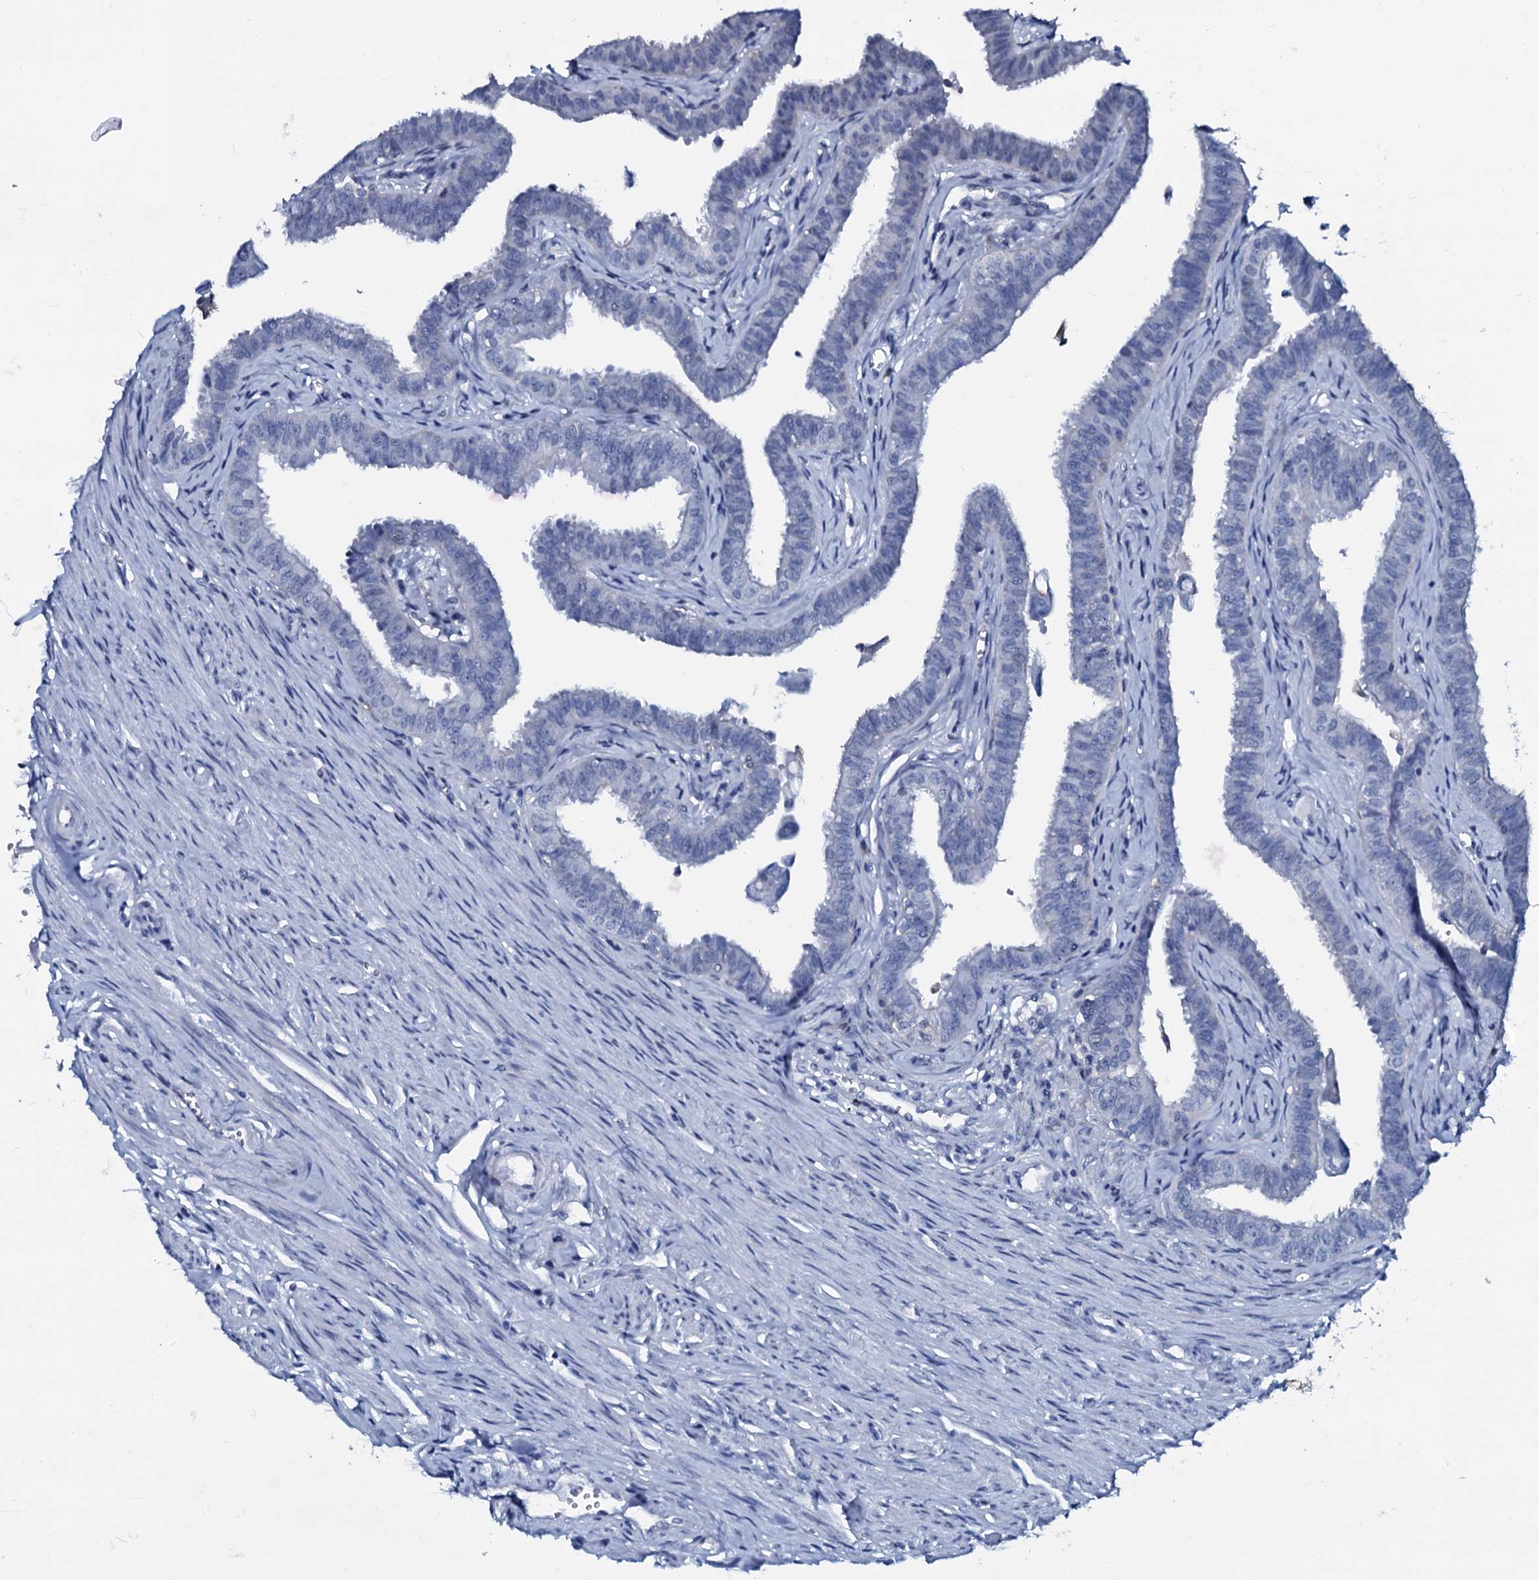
{"staining": {"intensity": "negative", "quantity": "none", "location": "none"}, "tissue": "fallopian tube", "cell_type": "Glandular cells", "image_type": "normal", "snomed": [{"axis": "morphology", "description": "Normal tissue, NOS"}, {"axis": "morphology", "description": "Carcinoma, NOS"}, {"axis": "topography", "description": "Fallopian tube"}, {"axis": "topography", "description": "Ovary"}], "caption": "Immunohistochemistry (IHC) micrograph of unremarkable human fallopian tube stained for a protein (brown), which shows no positivity in glandular cells.", "gene": "SLC4A7", "patient": {"sex": "female", "age": 59}}